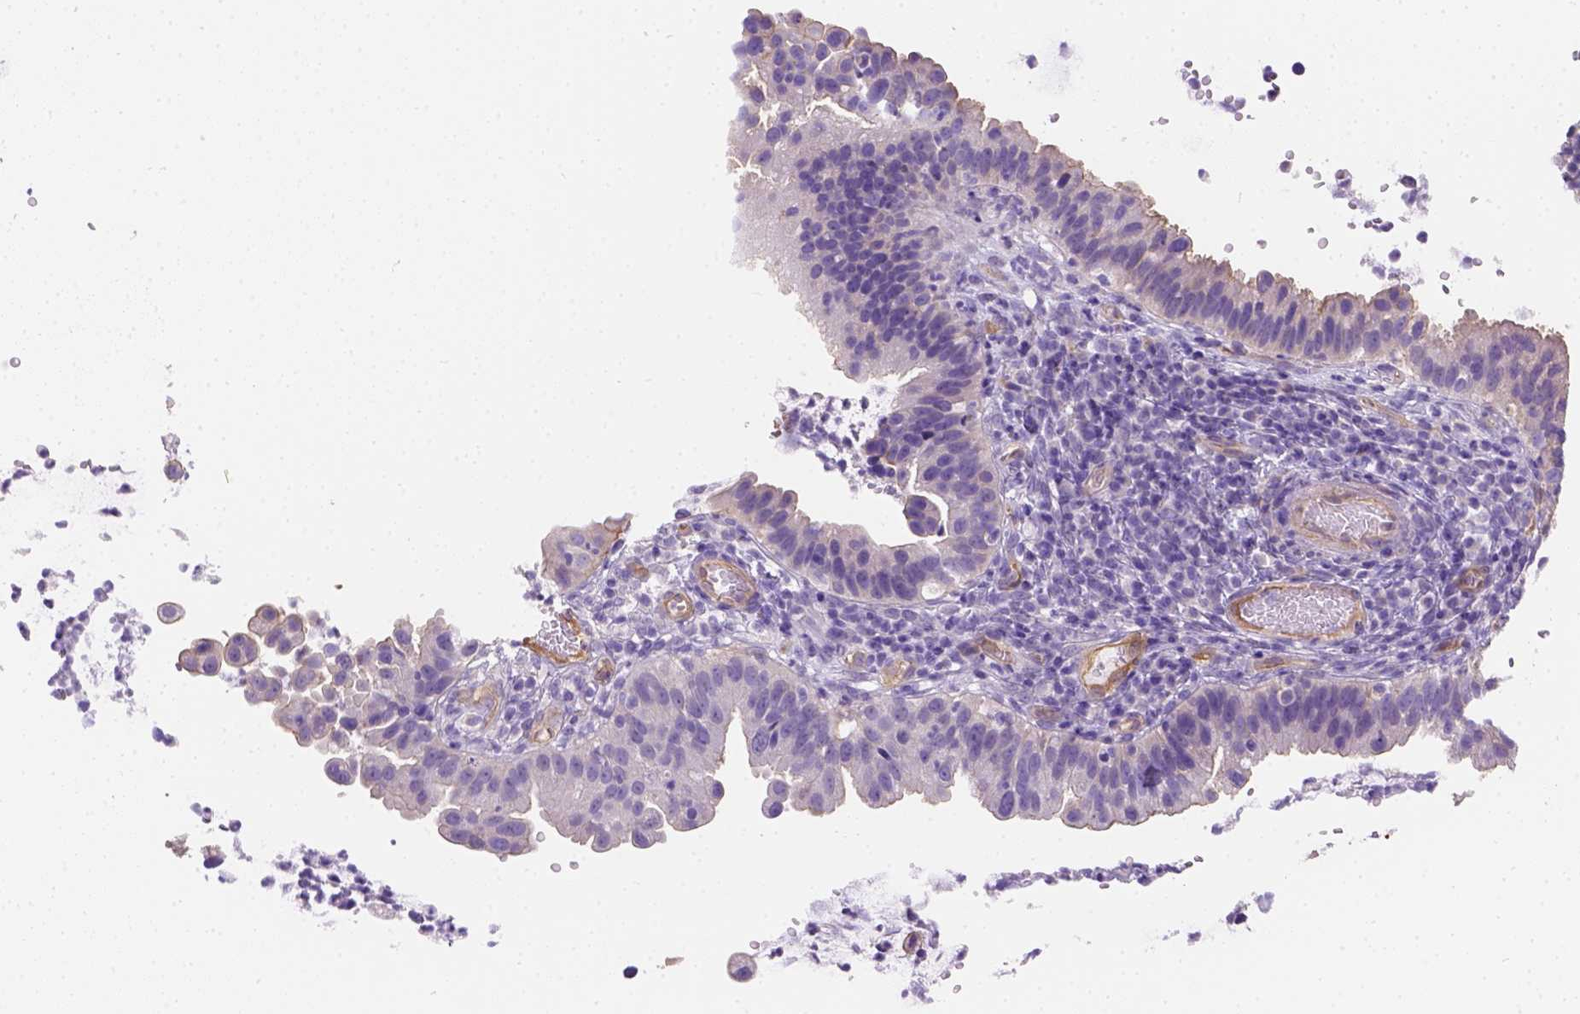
{"staining": {"intensity": "moderate", "quantity": "<25%", "location": "cytoplasmic/membranous"}, "tissue": "cervical cancer", "cell_type": "Tumor cells", "image_type": "cancer", "snomed": [{"axis": "morphology", "description": "Adenocarcinoma, NOS"}, {"axis": "topography", "description": "Cervix"}], "caption": "Cervical cancer (adenocarcinoma) was stained to show a protein in brown. There is low levels of moderate cytoplasmic/membranous positivity in about <25% of tumor cells.", "gene": "PHF7", "patient": {"sex": "female", "age": 34}}